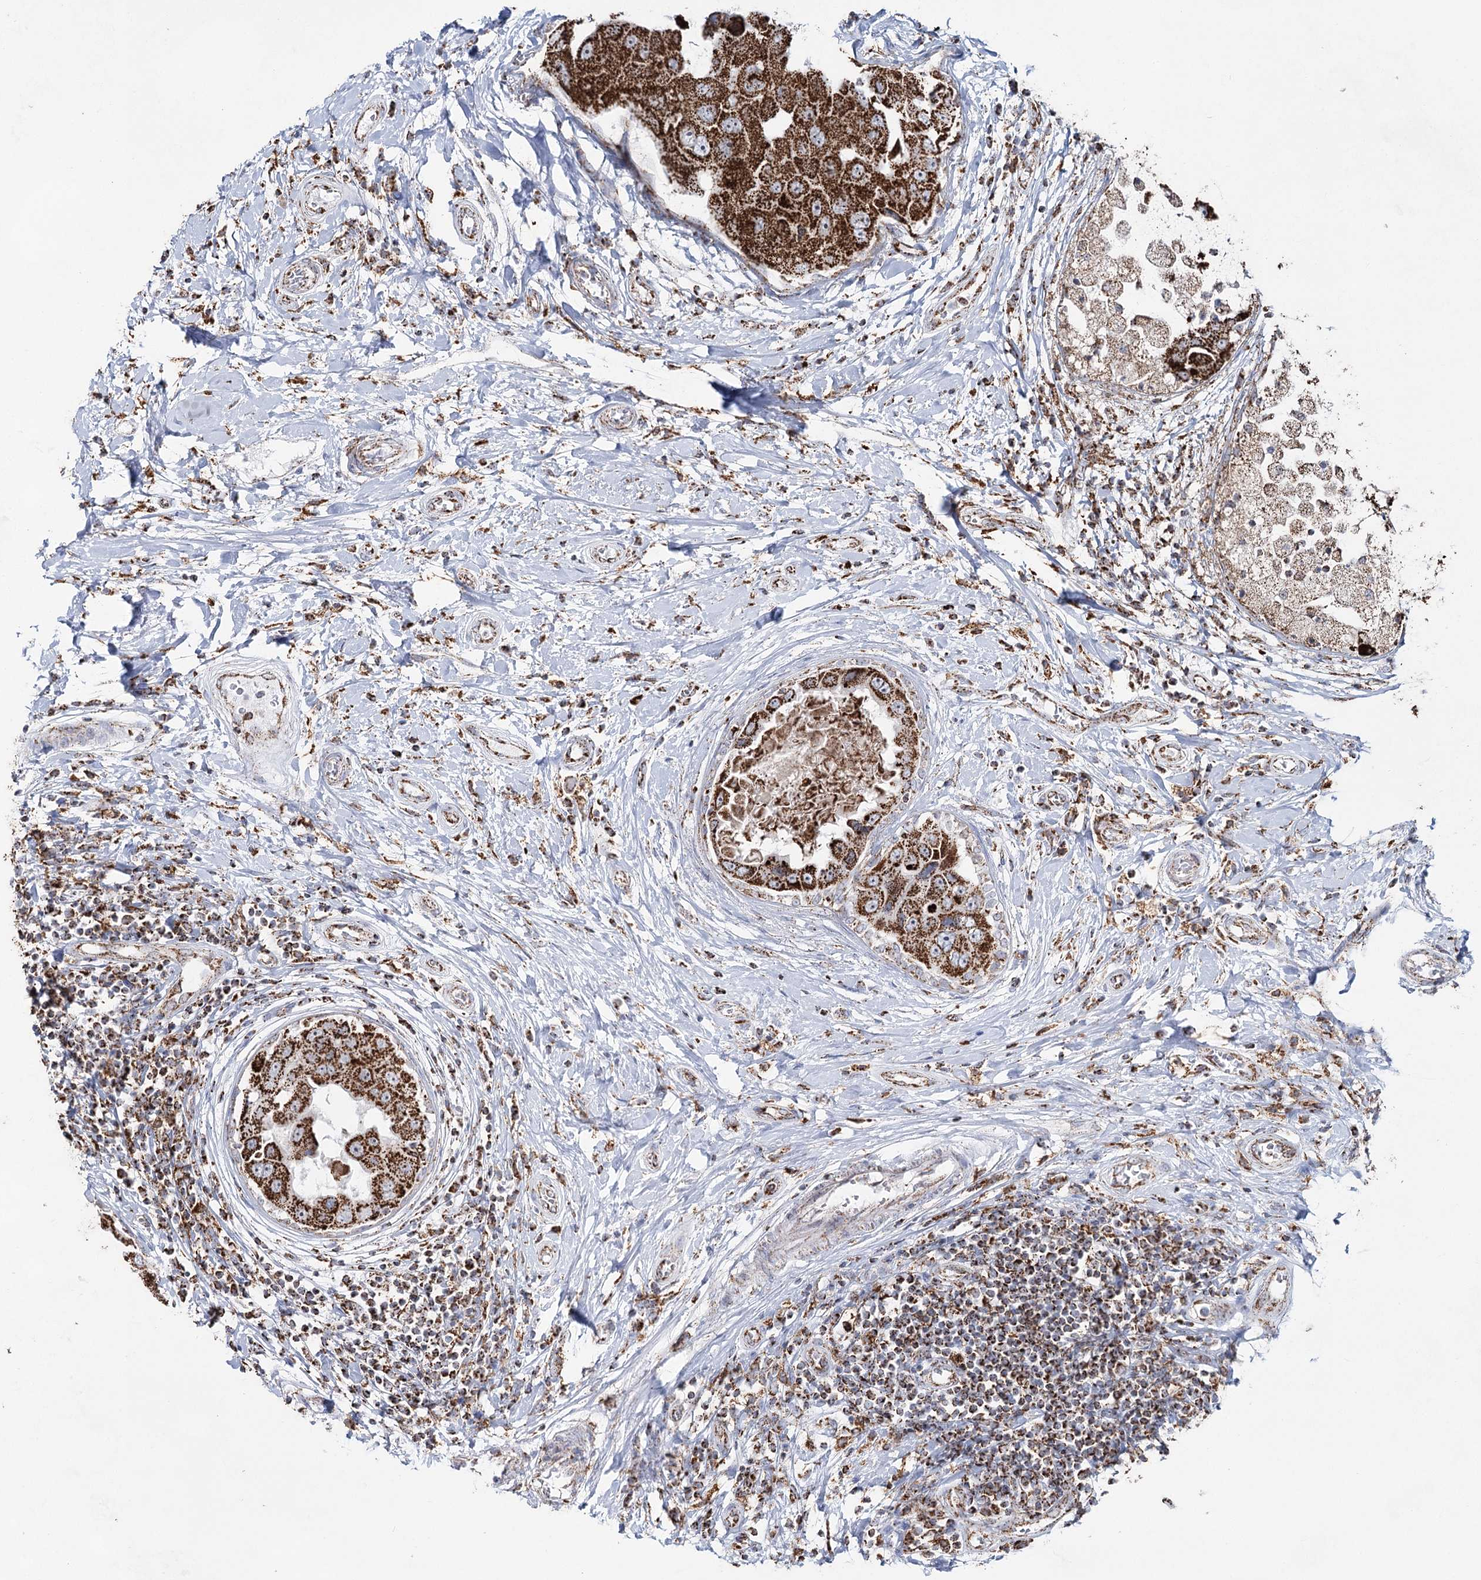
{"staining": {"intensity": "strong", "quantity": ">75%", "location": "cytoplasmic/membranous"}, "tissue": "breast cancer", "cell_type": "Tumor cells", "image_type": "cancer", "snomed": [{"axis": "morphology", "description": "Duct carcinoma"}, {"axis": "topography", "description": "Breast"}], "caption": "Protein staining demonstrates strong cytoplasmic/membranous positivity in approximately >75% of tumor cells in breast intraductal carcinoma. Nuclei are stained in blue.", "gene": "CWF19L1", "patient": {"sex": "female", "age": 27}}